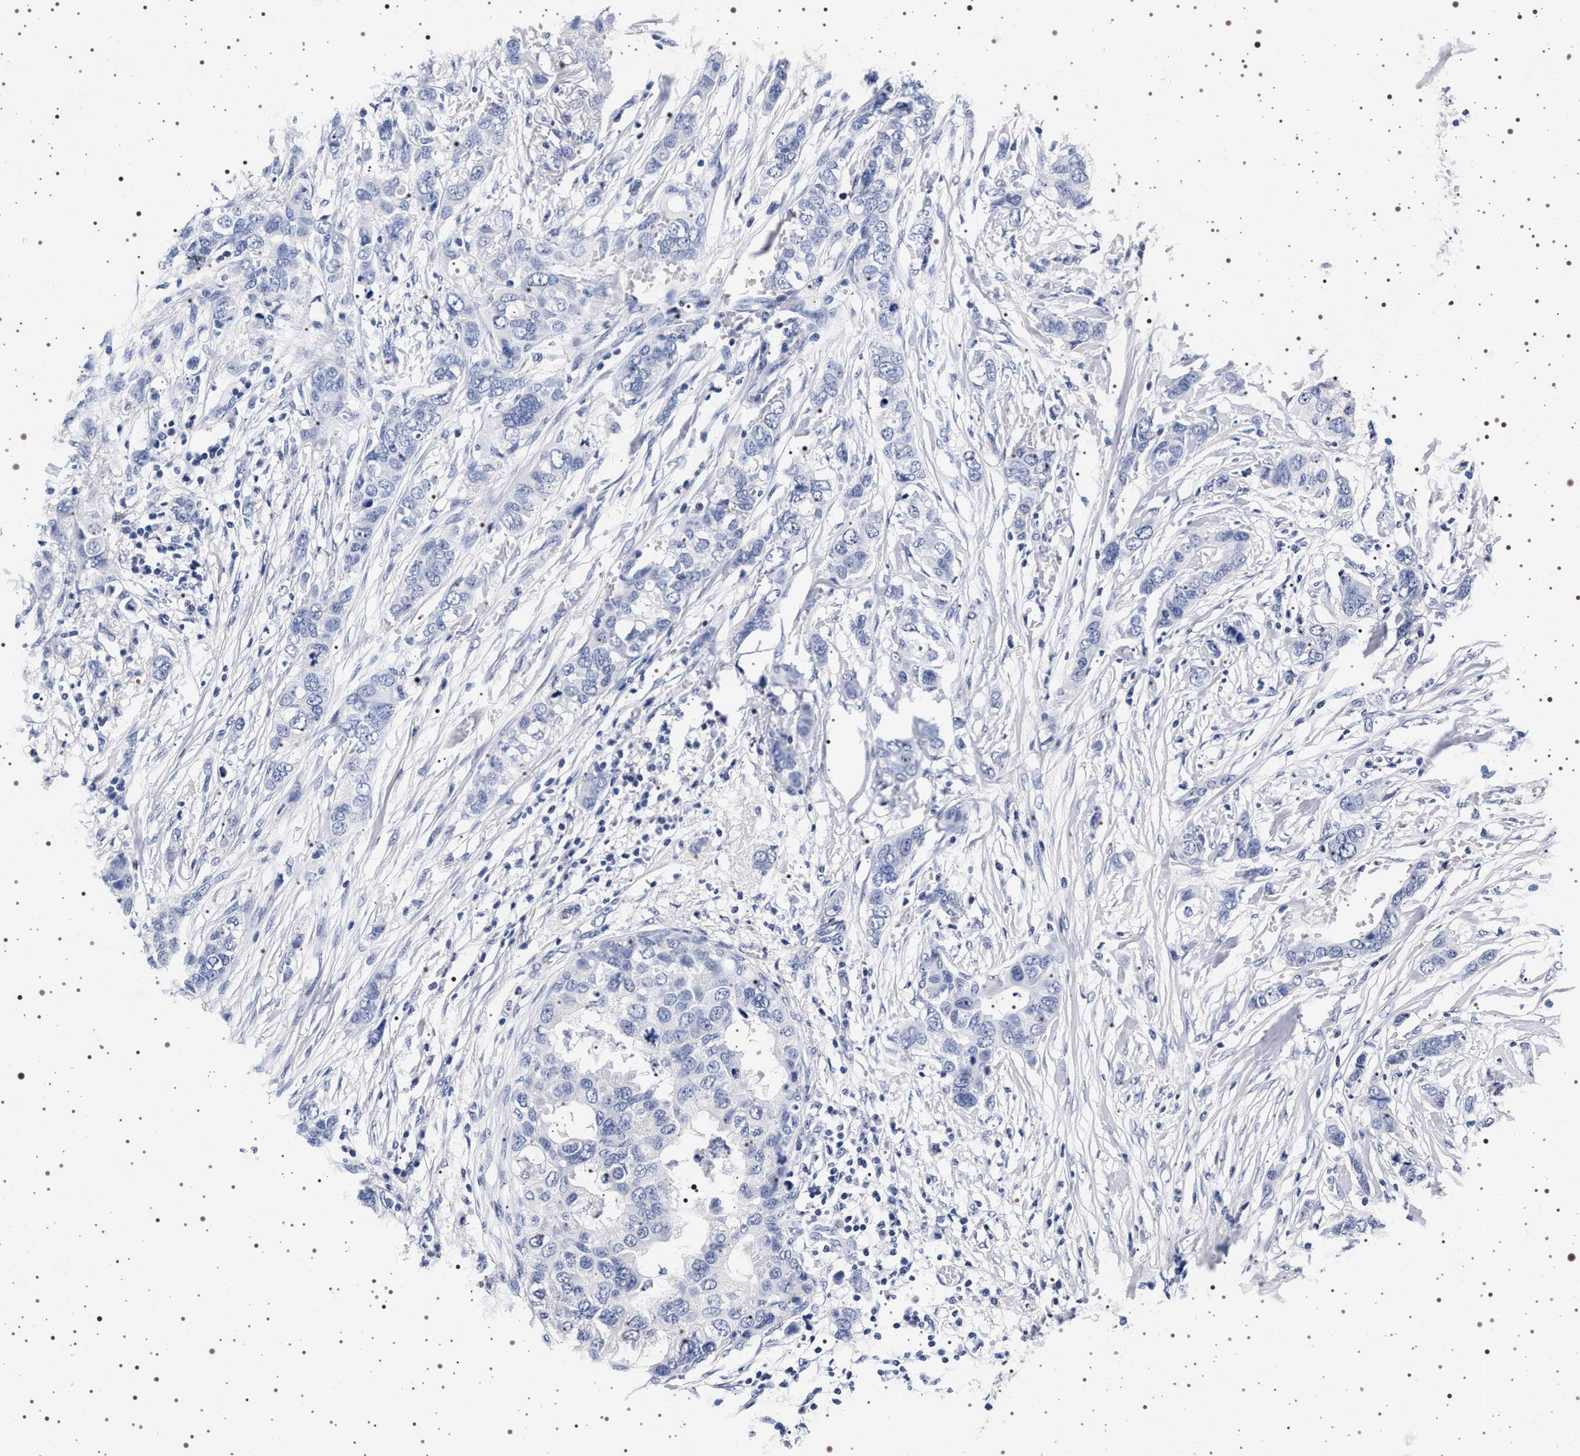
{"staining": {"intensity": "negative", "quantity": "none", "location": "none"}, "tissue": "breast cancer", "cell_type": "Tumor cells", "image_type": "cancer", "snomed": [{"axis": "morphology", "description": "Duct carcinoma"}, {"axis": "topography", "description": "Breast"}], "caption": "Tumor cells are negative for protein expression in human breast cancer (infiltrating ductal carcinoma).", "gene": "SYN1", "patient": {"sex": "female", "age": 50}}